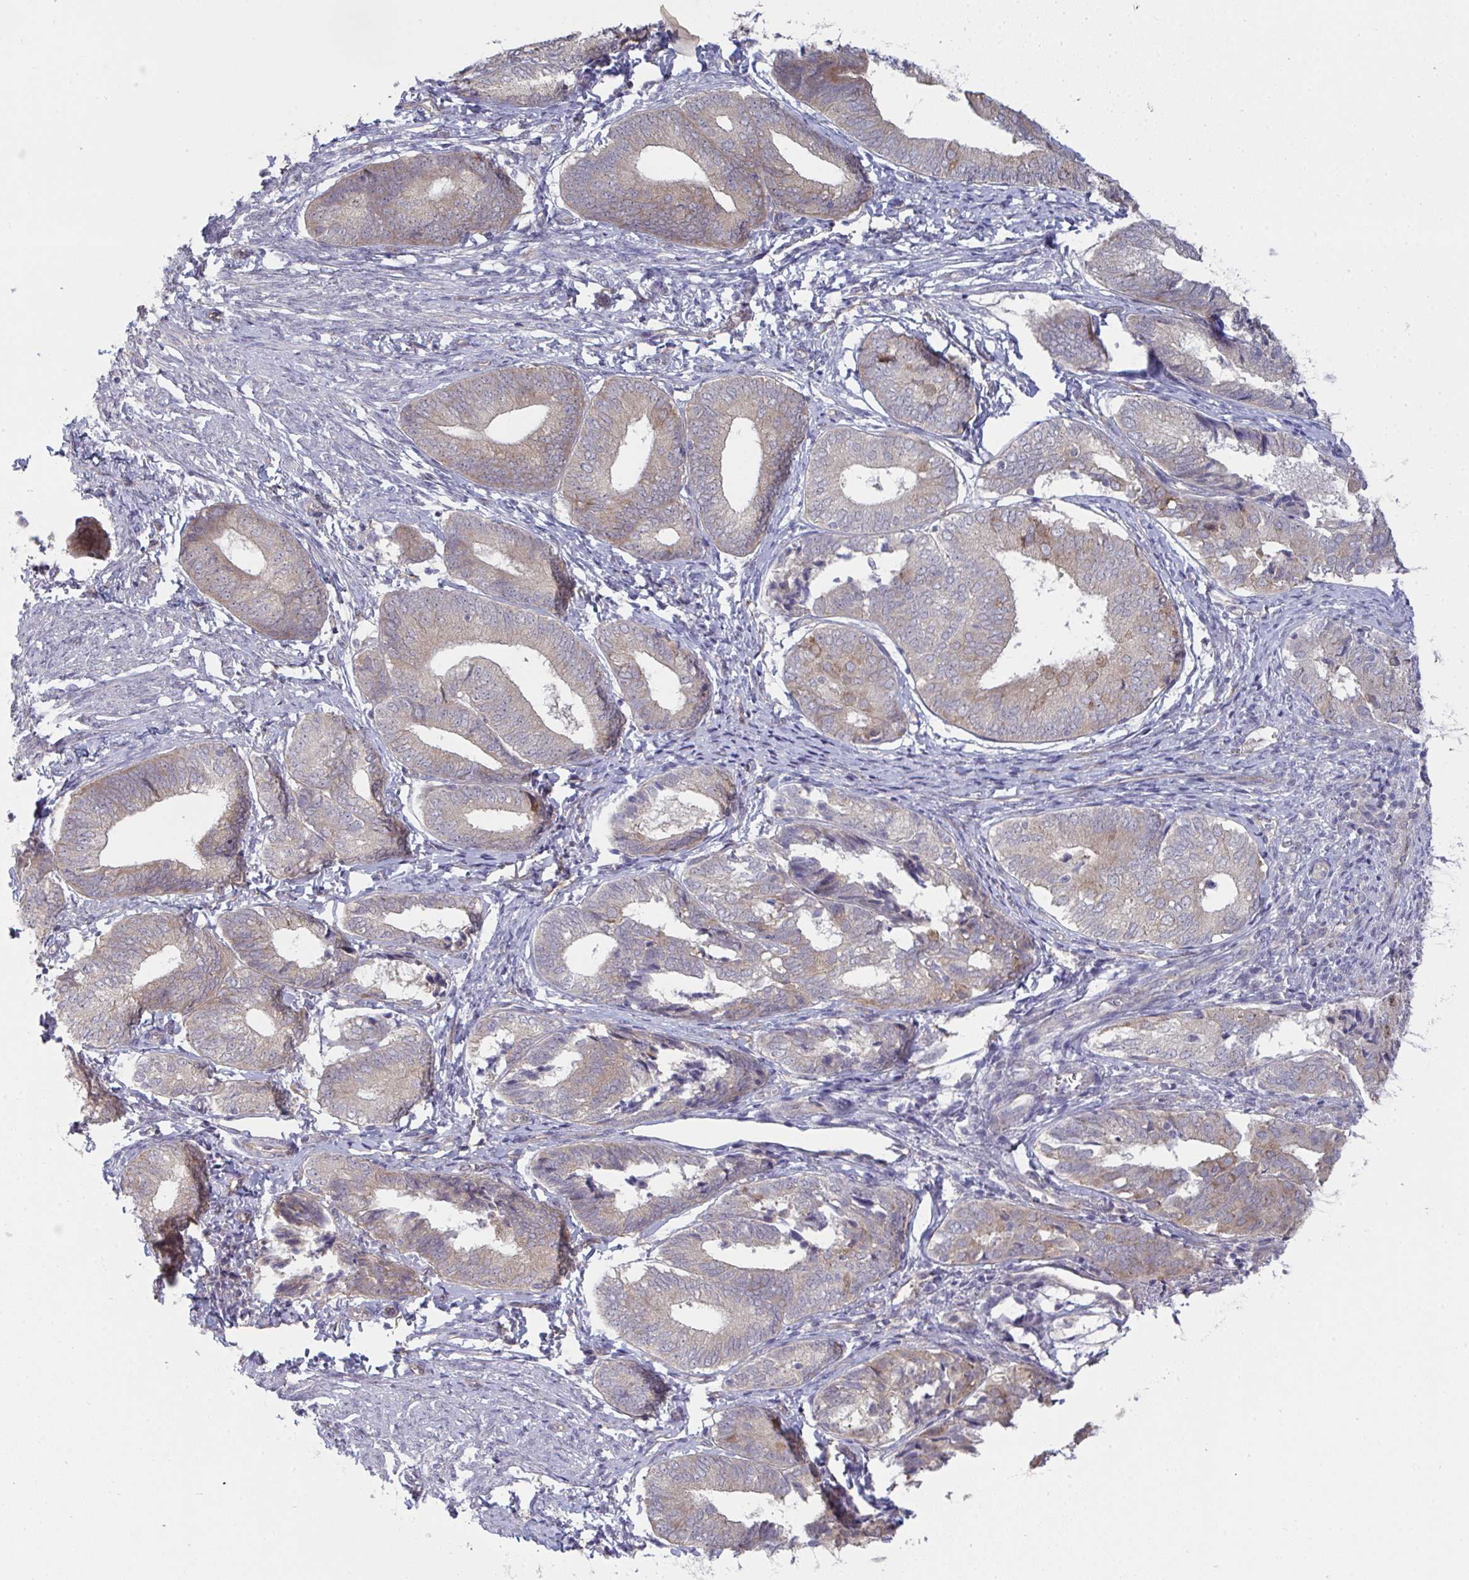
{"staining": {"intensity": "weak", "quantity": "<25%", "location": "cytoplasmic/membranous"}, "tissue": "endometrial cancer", "cell_type": "Tumor cells", "image_type": "cancer", "snomed": [{"axis": "morphology", "description": "Adenocarcinoma, NOS"}, {"axis": "topography", "description": "Endometrium"}], "caption": "Adenocarcinoma (endometrial) stained for a protein using IHC exhibits no staining tumor cells.", "gene": "CASP9", "patient": {"sex": "female", "age": 87}}